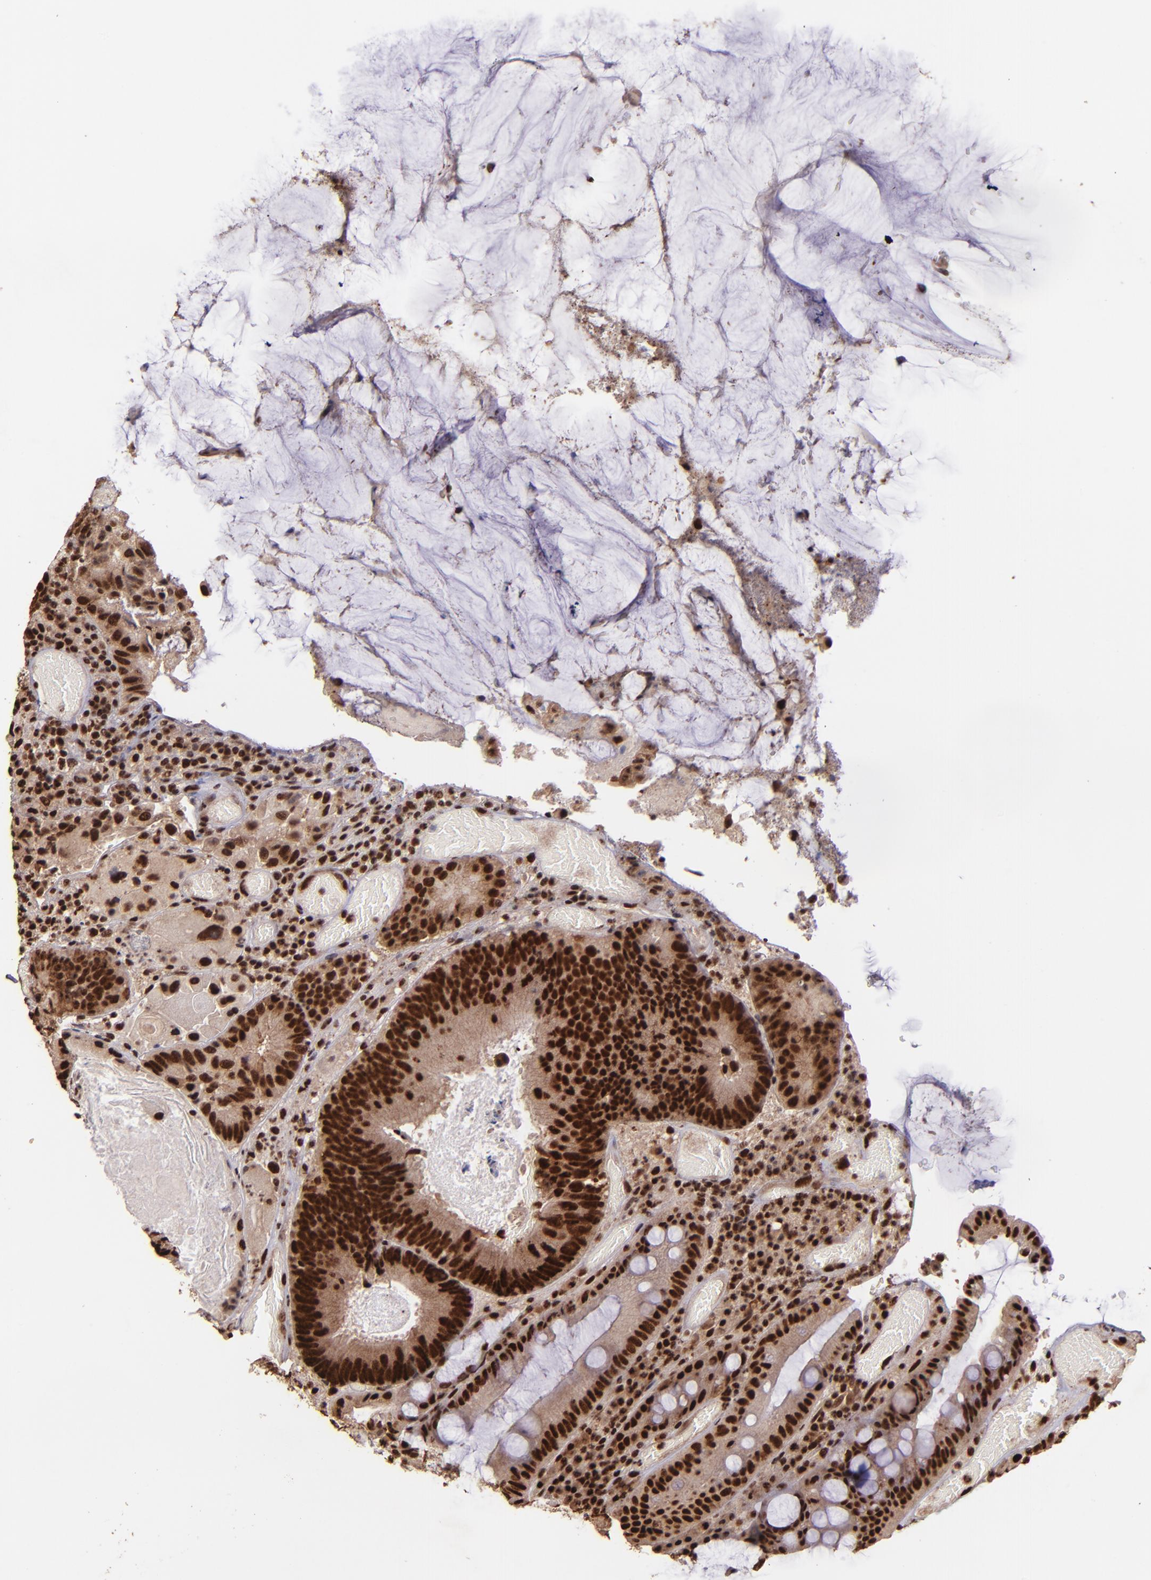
{"staining": {"intensity": "strong", "quantity": ">75%", "location": "cytoplasmic/membranous,nuclear"}, "tissue": "colorectal cancer", "cell_type": "Tumor cells", "image_type": "cancer", "snomed": [{"axis": "morphology", "description": "Normal tissue, NOS"}, {"axis": "morphology", "description": "Adenocarcinoma, NOS"}, {"axis": "topography", "description": "Colon"}], "caption": "The histopathology image shows staining of colorectal cancer (adenocarcinoma), revealing strong cytoplasmic/membranous and nuclear protein staining (brown color) within tumor cells. (DAB (3,3'-diaminobenzidine) = brown stain, brightfield microscopy at high magnification).", "gene": "PQBP1", "patient": {"sex": "female", "age": 78}}